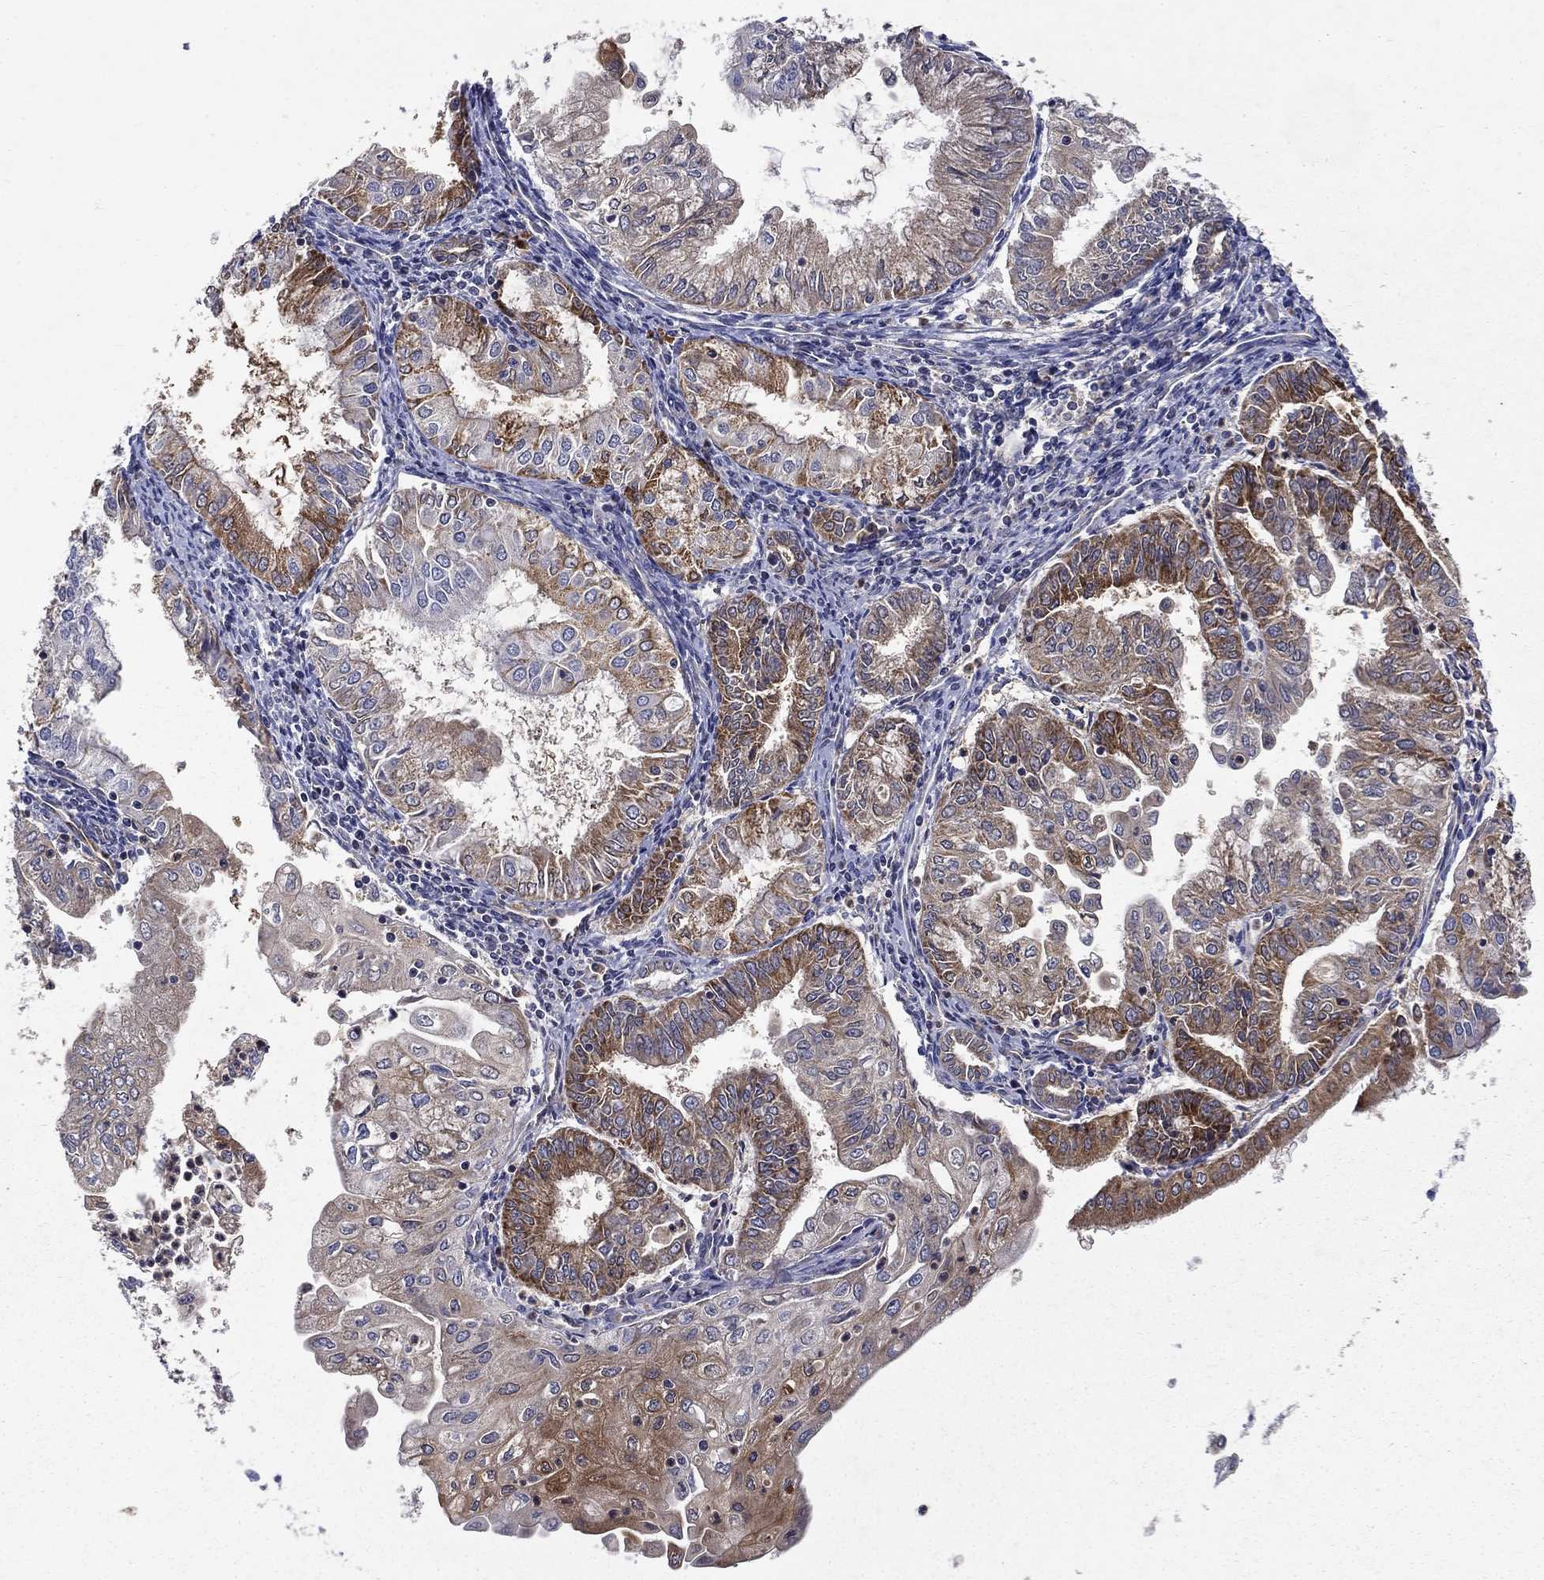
{"staining": {"intensity": "moderate", "quantity": ">75%", "location": "cytoplasmic/membranous"}, "tissue": "endometrial cancer", "cell_type": "Tumor cells", "image_type": "cancer", "snomed": [{"axis": "morphology", "description": "Adenocarcinoma, NOS"}, {"axis": "topography", "description": "Endometrium"}], "caption": "DAB immunohistochemical staining of endometrial cancer (adenocarcinoma) displays moderate cytoplasmic/membranous protein expression in approximately >75% of tumor cells. (DAB (3,3'-diaminobenzidine) = brown stain, brightfield microscopy at high magnification).", "gene": "GLTP", "patient": {"sex": "female", "age": 56}}